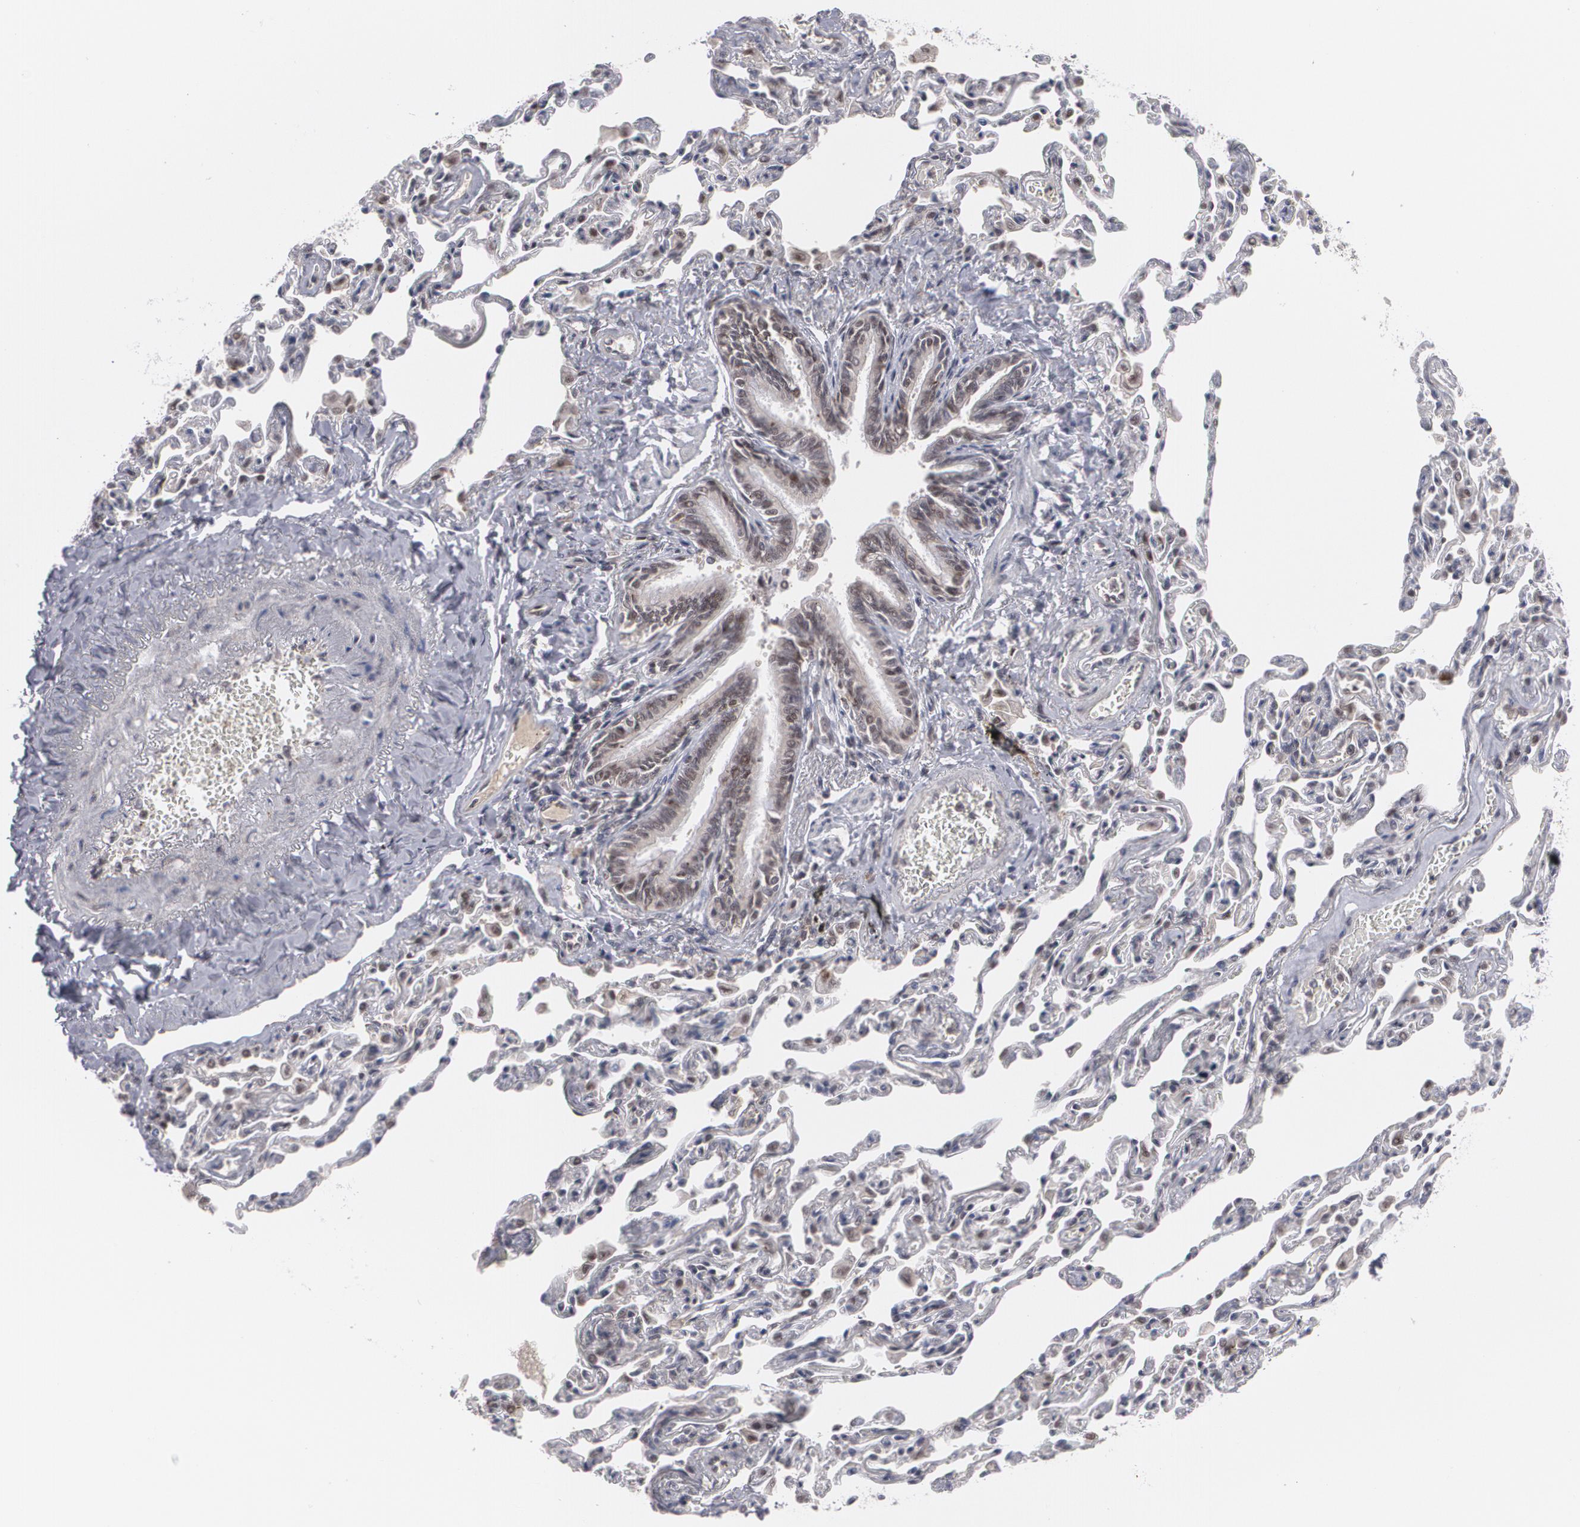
{"staining": {"intensity": "moderate", "quantity": ">75%", "location": "nuclear"}, "tissue": "bronchus", "cell_type": "Respiratory epithelial cells", "image_type": "normal", "snomed": [{"axis": "morphology", "description": "Normal tissue, NOS"}, {"axis": "morphology", "description": "Squamous cell carcinoma, NOS"}, {"axis": "topography", "description": "Bronchus"}, {"axis": "topography", "description": "Lung"}], "caption": "An immunohistochemistry (IHC) photomicrograph of normal tissue is shown. Protein staining in brown labels moderate nuclear positivity in bronchus within respiratory epithelial cells.", "gene": "INTS6L", "patient": {"sex": "female", "age": 47}}